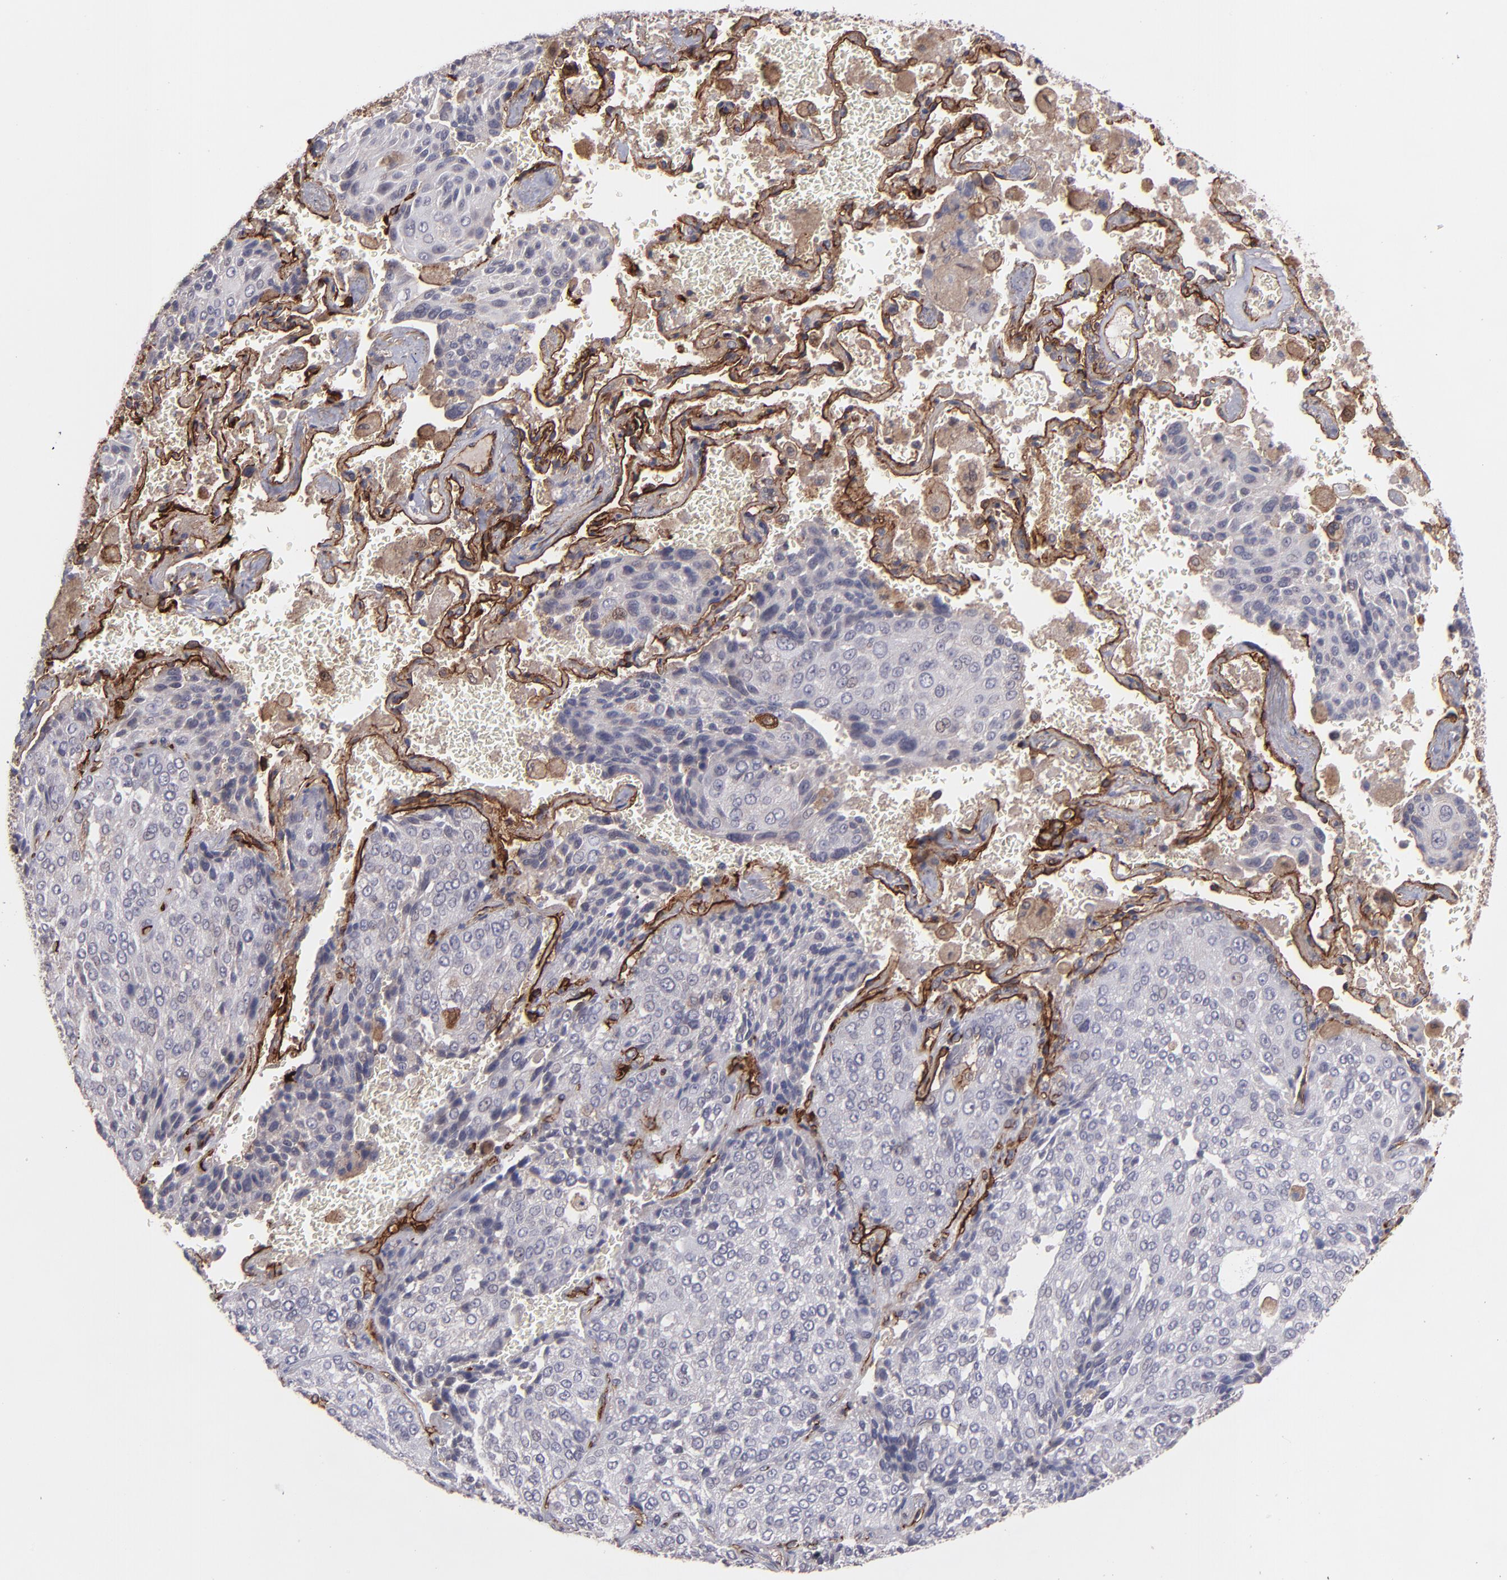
{"staining": {"intensity": "negative", "quantity": "none", "location": "none"}, "tissue": "lung cancer", "cell_type": "Tumor cells", "image_type": "cancer", "snomed": [{"axis": "morphology", "description": "Squamous cell carcinoma, NOS"}, {"axis": "topography", "description": "Lung"}], "caption": "Lung squamous cell carcinoma stained for a protein using IHC displays no staining tumor cells.", "gene": "ICAM1", "patient": {"sex": "male", "age": 54}}